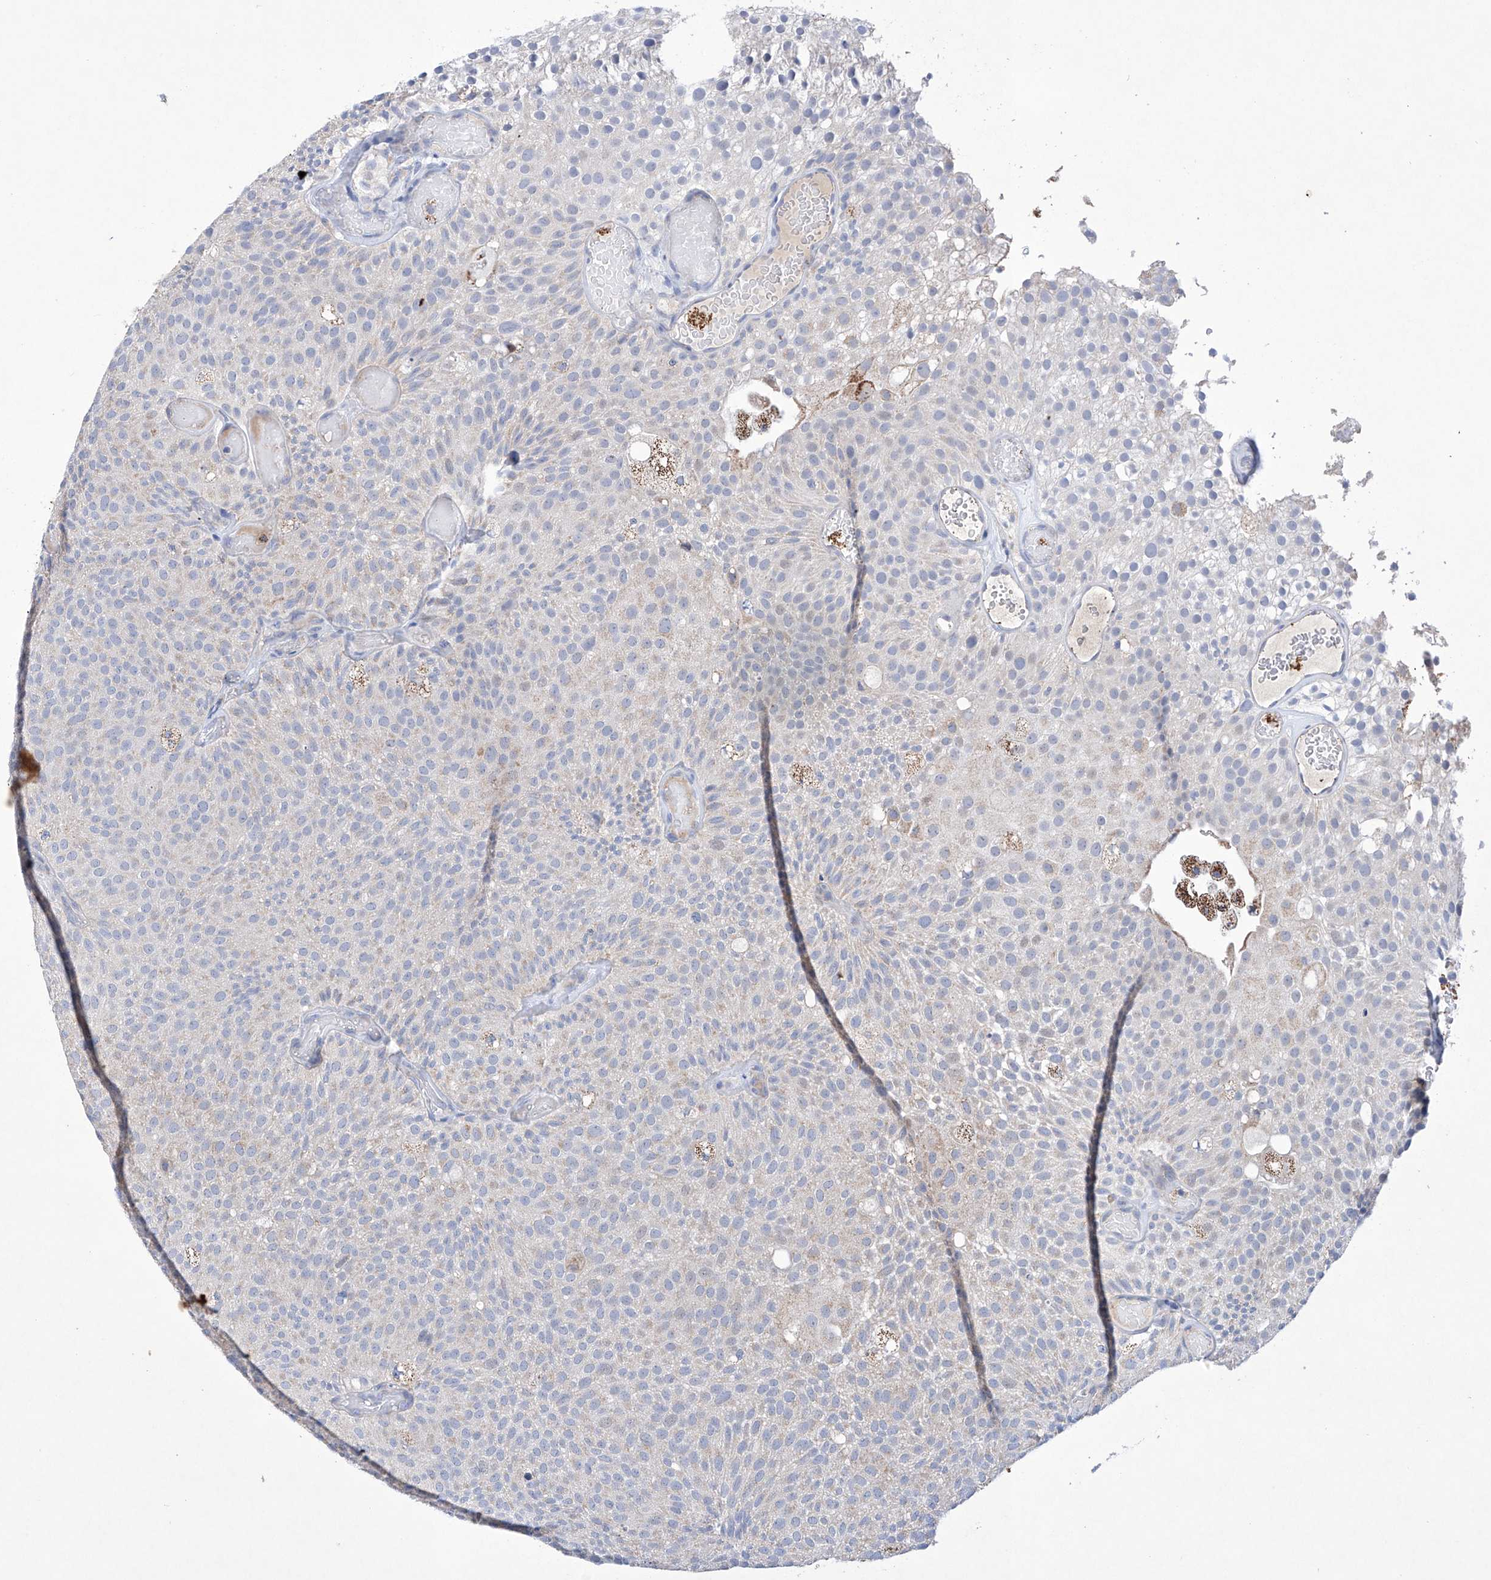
{"staining": {"intensity": "weak", "quantity": "<25%", "location": "cytoplasmic/membranous"}, "tissue": "urothelial cancer", "cell_type": "Tumor cells", "image_type": "cancer", "snomed": [{"axis": "morphology", "description": "Urothelial carcinoma, Low grade"}, {"axis": "topography", "description": "Urinary bladder"}], "caption": "Low-grade urothelial carcinoma was stained to show a protein in brown. There is no significant expression in tumor cells.", "gene": "NRROS", "patient": {"sex": "male", "age": 78}}